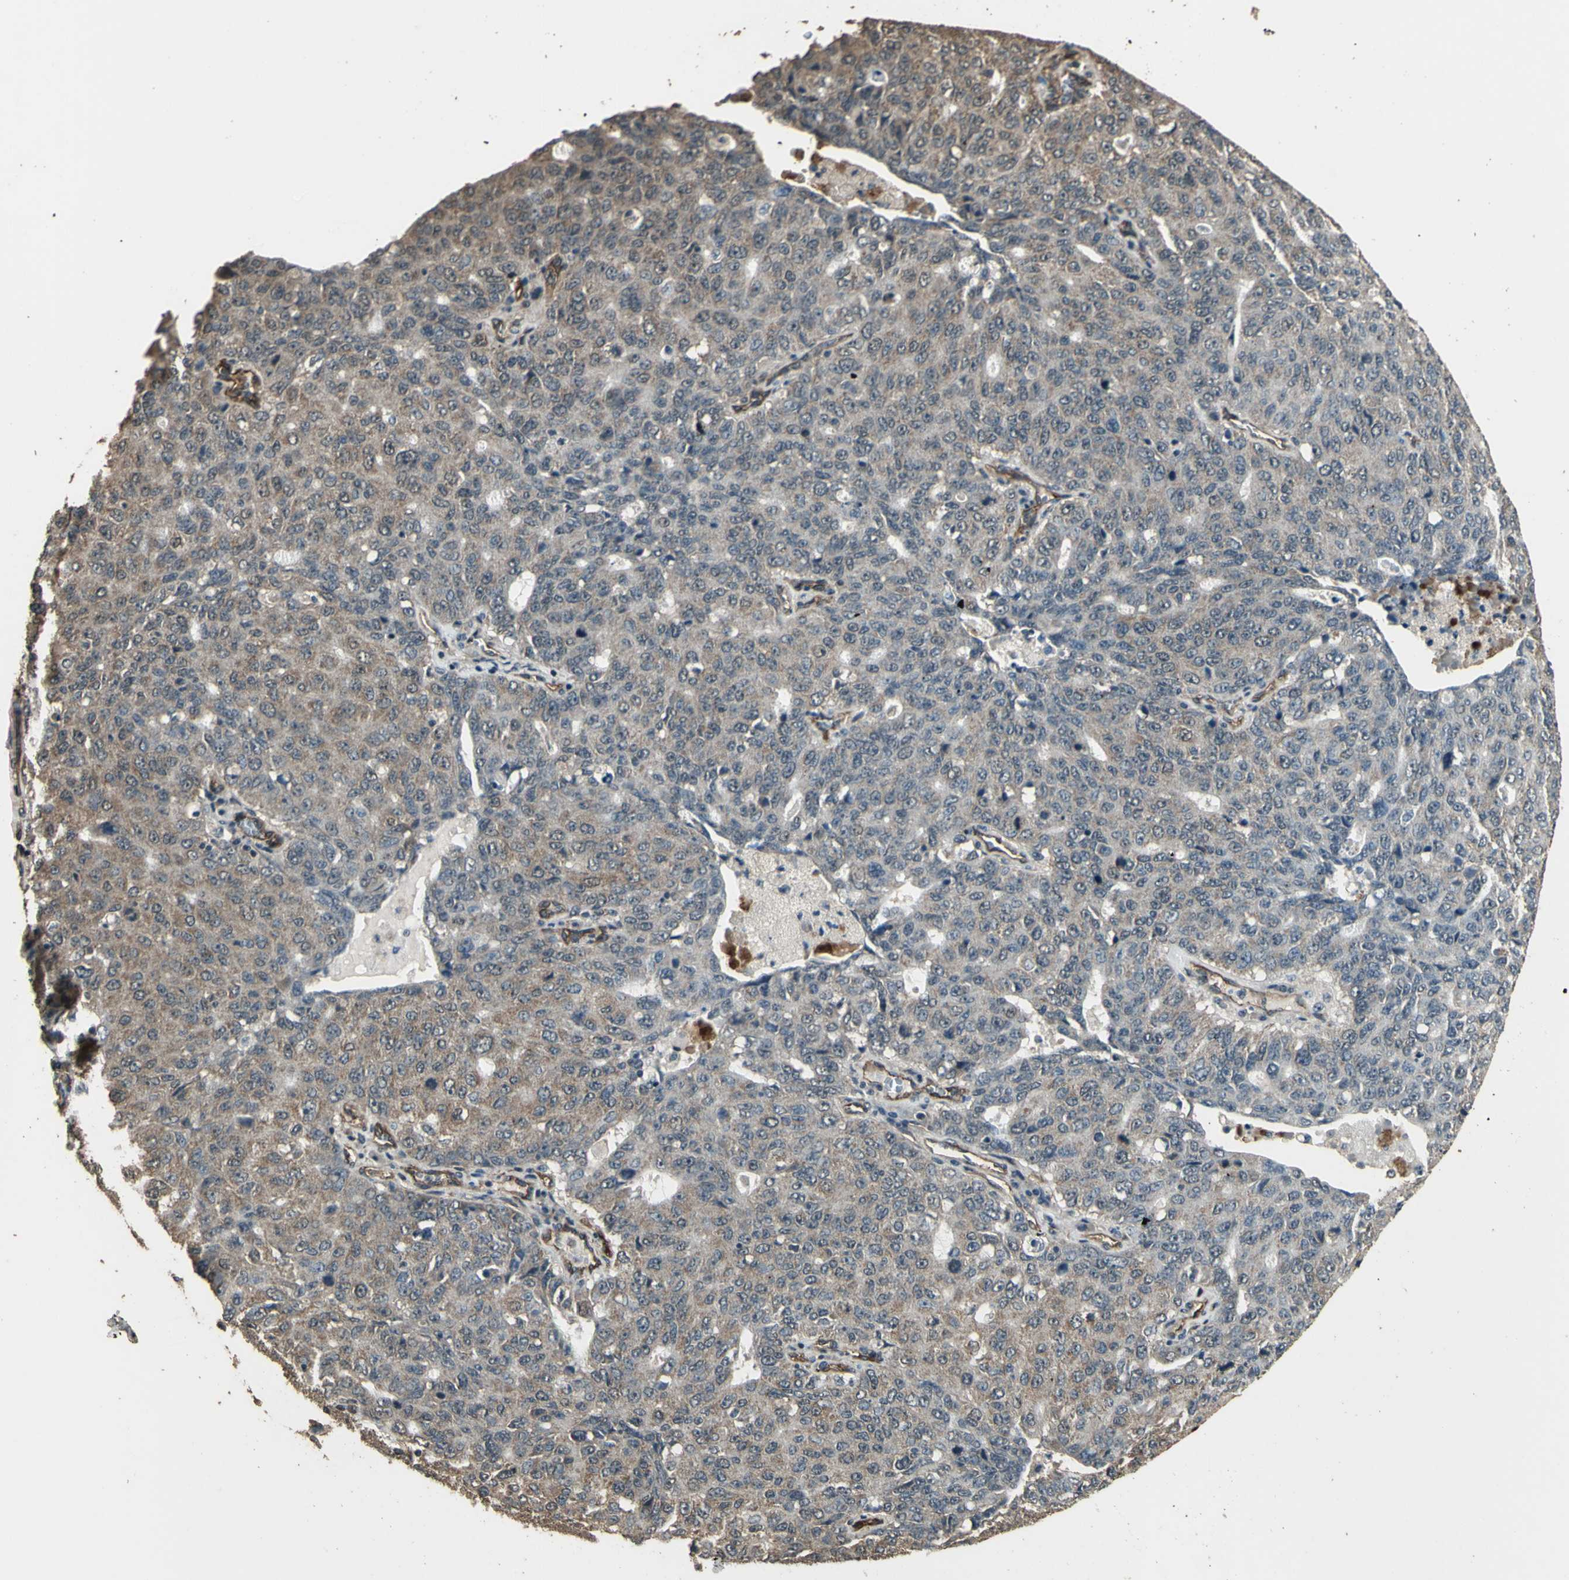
{"staining": {"intensity": "weak", "quantity": ">75%", "location": "cytoplasmic/membranous"}, "tissue": "ovarian cancer", "cell_type": "Tumor cells", "image_type": "cancer", "snomed": [{"axis": "morphology", "description": "Carcinoma, endometroid"}, {"axis": "topography", "description": "Ovary"}], "caption": "Immunohistochemical staining of human ovarian endometroid carcinoma reveals low levels of weak cytoplasmic/membranous protein staining in approximately >75% of tumor cells. The protein of interest is shown in brown color, while the nuclei are stained blue.", "gene": "TSPO", "patient": {"sex": "female", "age": 62}}